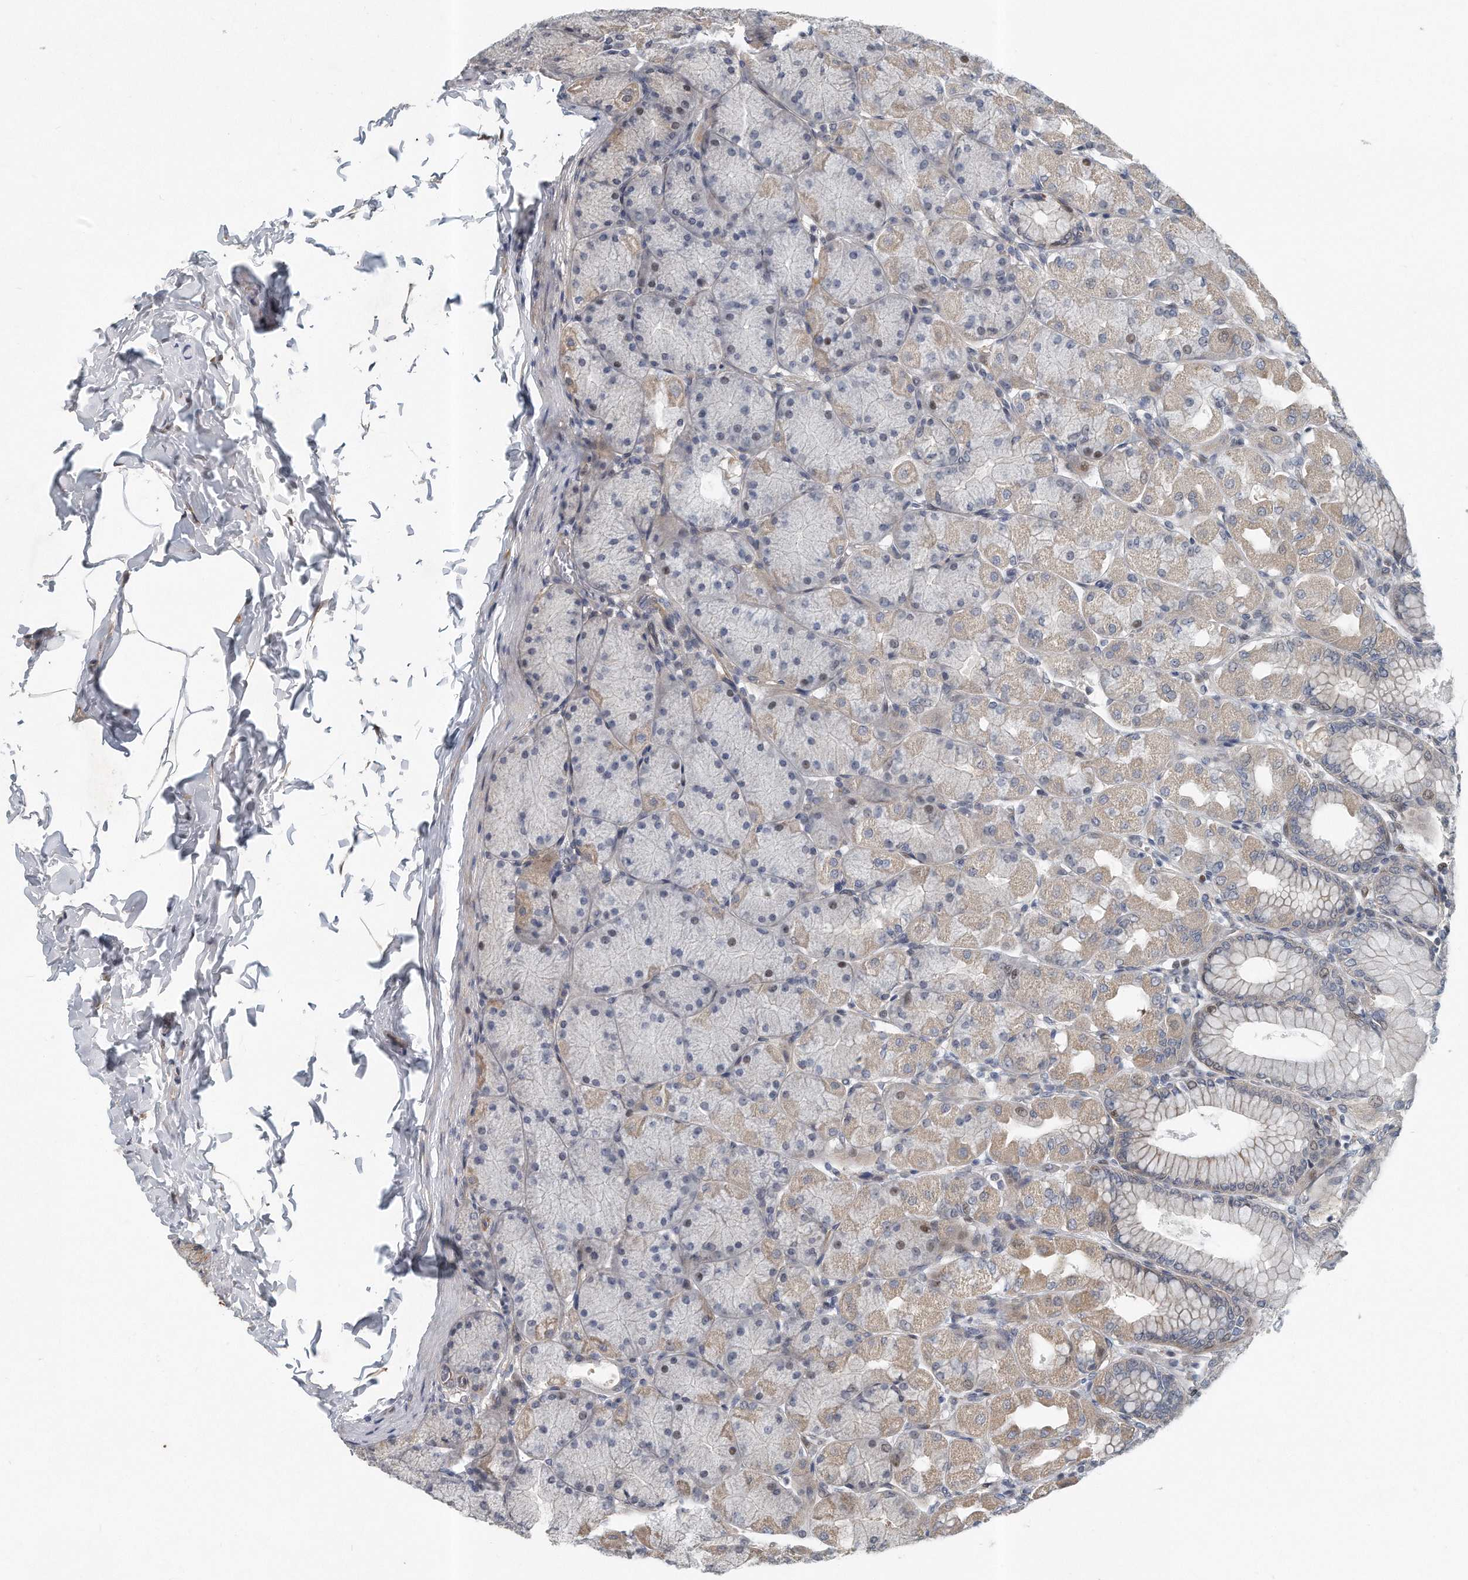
{"staining": {"intensity": "strong", "quantity": "25%-75%", "location": "cytoplasmic/membranous"}, "tissue": "stomach", "cell_type": "Glandular cells", "image_type": "normal", "snomed": [{"axis": "morphology", "description": "Normal tissue, NOS"}, {"axis": "topography", "description": "Stomach, upper"}], "caption": "Immunohistochemistry micrograph of unremarkable human stomach stained for a protein (brown), which shows high levels of strong cytoplasmic/membranous expression in approximately 25%-75% of glandular cells.", "gene": "PCDH8", "patient": {"sex": "female", "age": 56}}